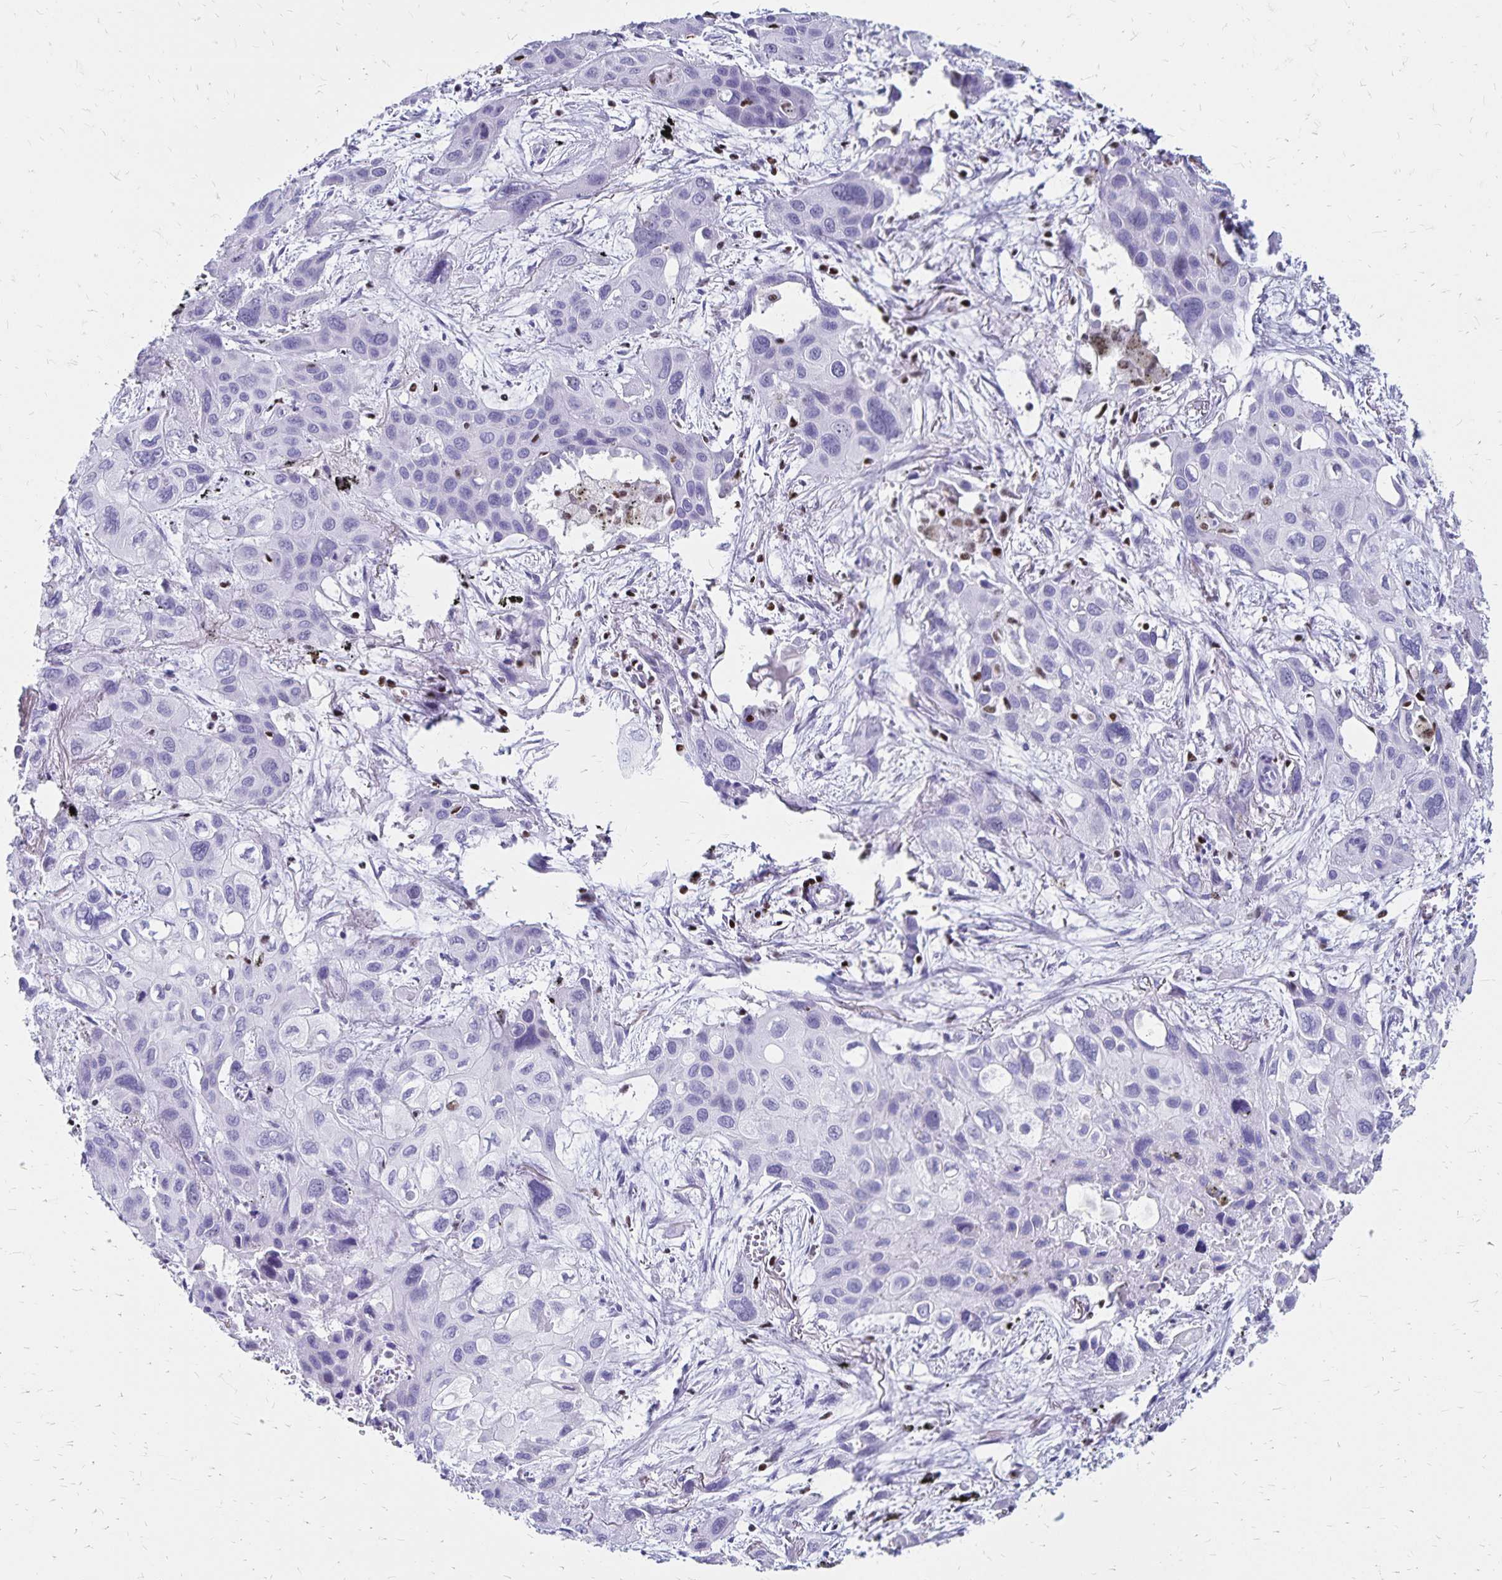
{"staining": {"intensity": "negative", "quantity": "none", "location": "none"}, "tissue": "lung cancer", "cell_type": "Tumor cells", "image_type": "cancer", "snomed": [{"axis": "morphology", "description": "Squamous cell carcinoma, NOS"}, {"axis": "morphology", "description": "Squamous cell carcinoma, metastatic, NOS"}, {"axis": "topography", "description": "Lung"}], "caption": "Metastatic squamous cell carcinoma (lung) was stained to show a protein in brown. There is no significant staining in tumor cells.", "gene": "IKZF1", "patient": {"sex": "male", "age": 59}}